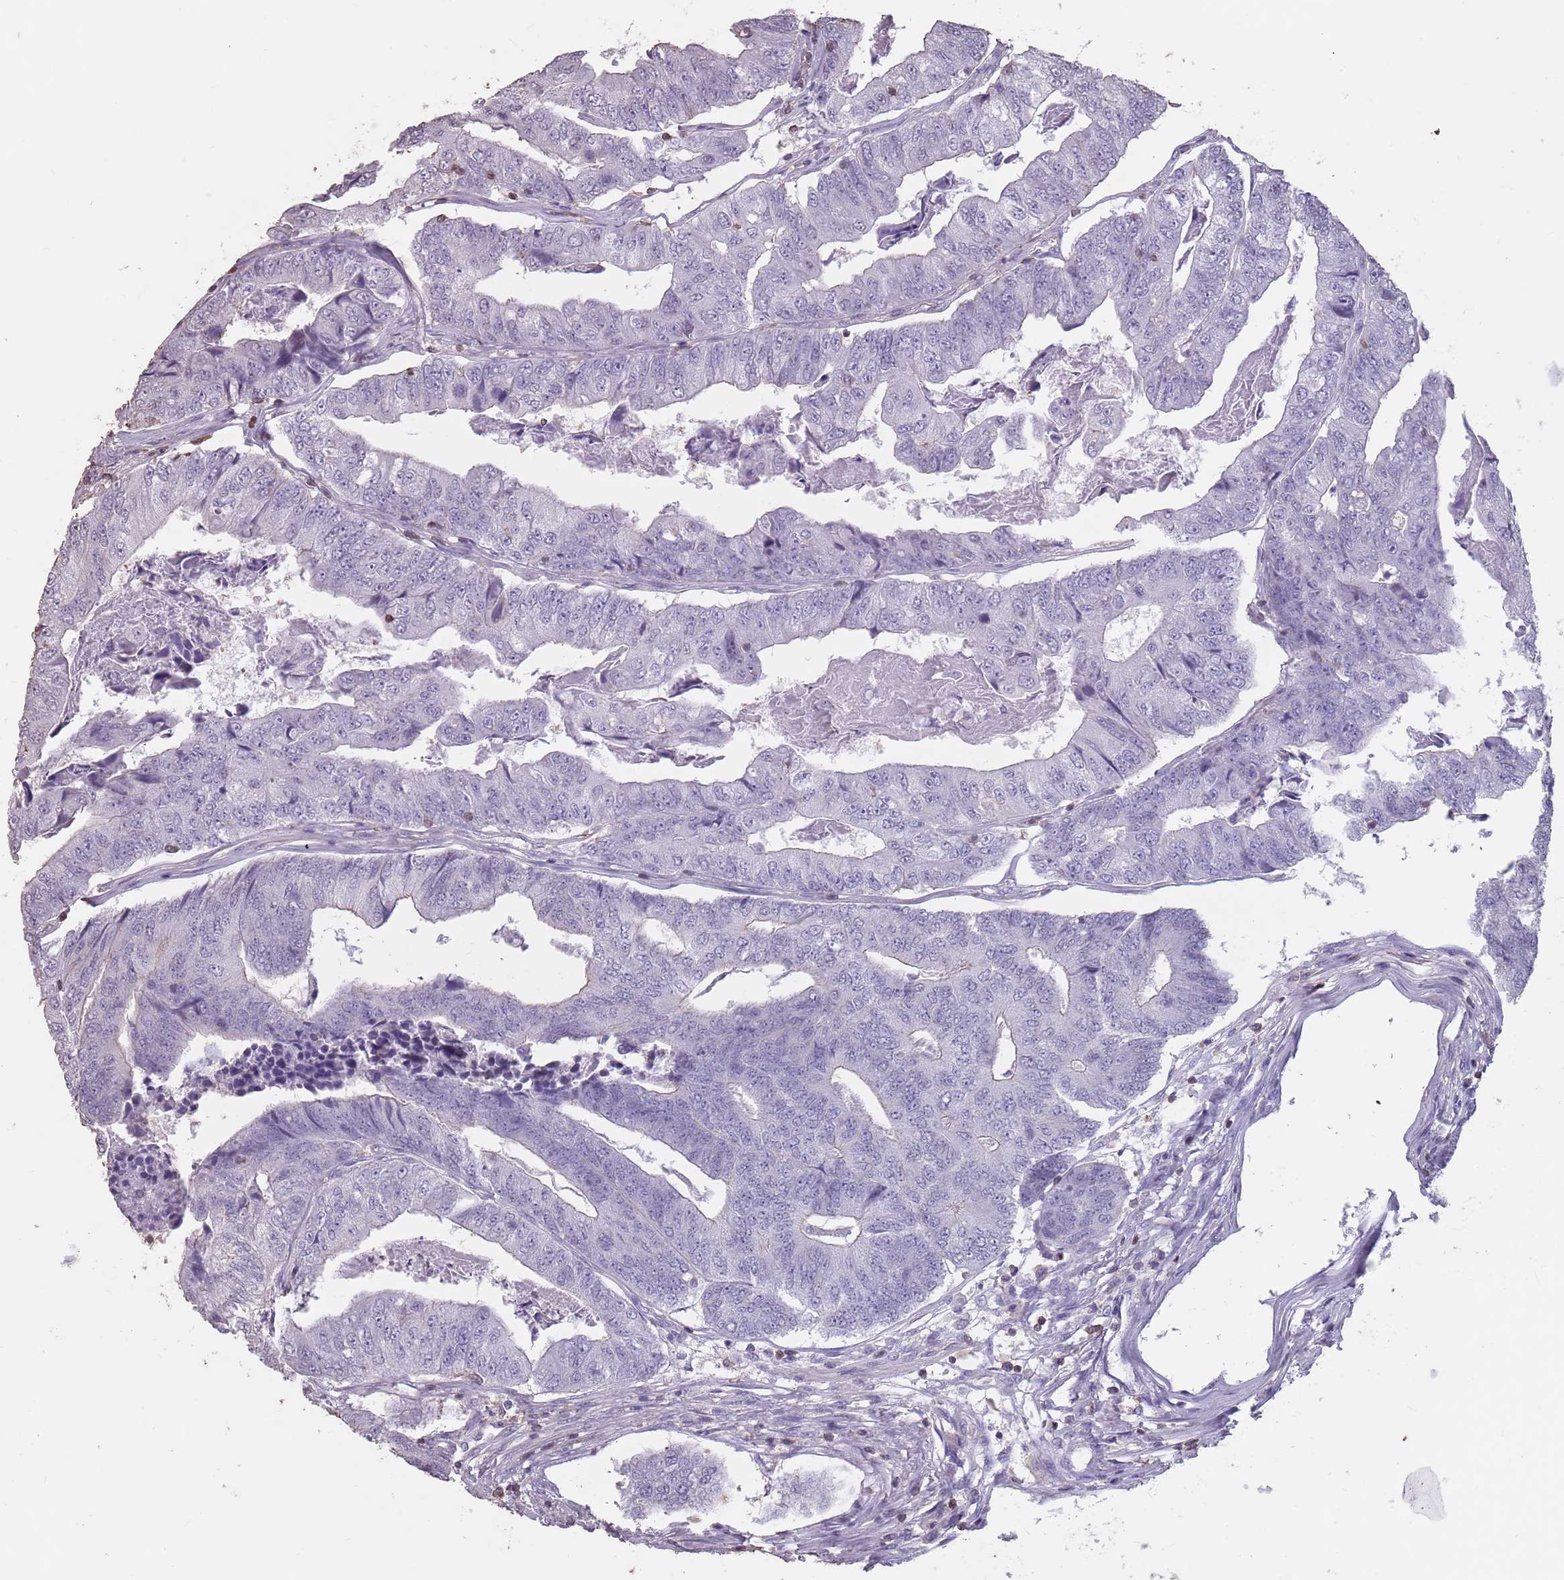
{"staining": {"intensity": "negative", "quantity": "none", "location": "none"}, "tissue": "colorectal cancer", "cell_type": "Tumor cells", "image_type": "cancer", "snomed": [{"axis": "morphology", "description": "Adenocarcinoma, NOS"}, {"axis": "topography", "description": "Colon"}], "caption": "IHC histopathology image of neoplastic tissue: adenocarcinoma (colorectal) stained with DAB (3,3'-diaminobenzidine) exhibits no significant protein expression in tumor cells. (DAB immunohistochemistry (IHC), high magnification).", "gene": "SUN5", "patient": {"sex": "female", "age": 67}}